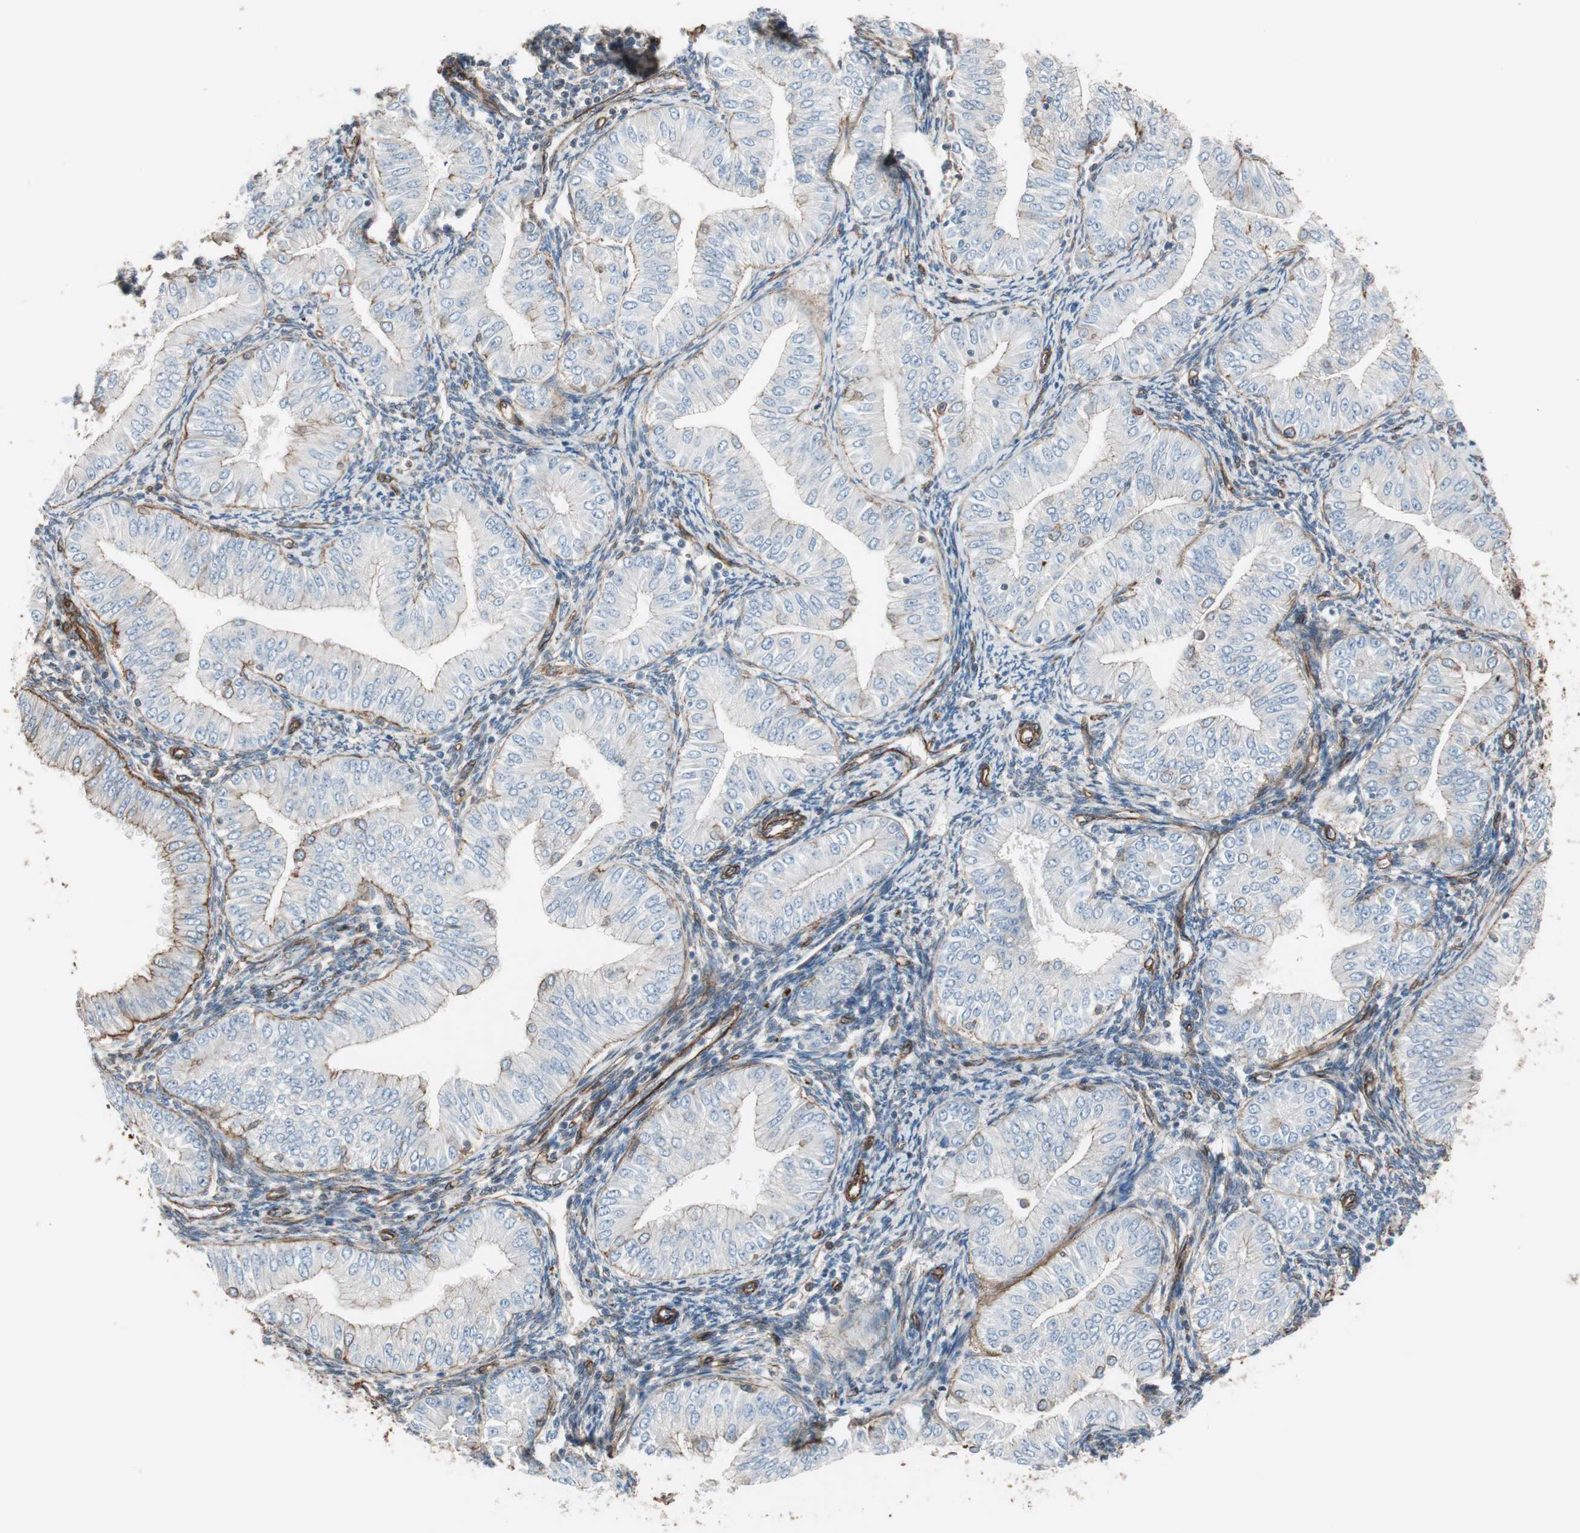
{"staining": {"intensity": "moderate", "quantity": "25%-75%", "location": "cytoplasmic/membranous"}, "tissue": "endometrial cancer", "cell_type": "Tumor cells", "image_type": "cancer", "snomed": [{"axis": "morphology", "description": "Normal tissue, NOS"}, {"axis": "morphology", "description": "Adenocarcinoma, NOS"}, {"axis": "topography", "description": "Endometrium"}], "caption": "Immunohistochemical staining of adenocarcinoma (endometrial) demonstrates medium levels of moderate cytoplasmic/membranous protein expression in approximately 25%-75% of tumor cells.", "gene": "TCTA", "patient": {"sex": "female", "age": 53}}